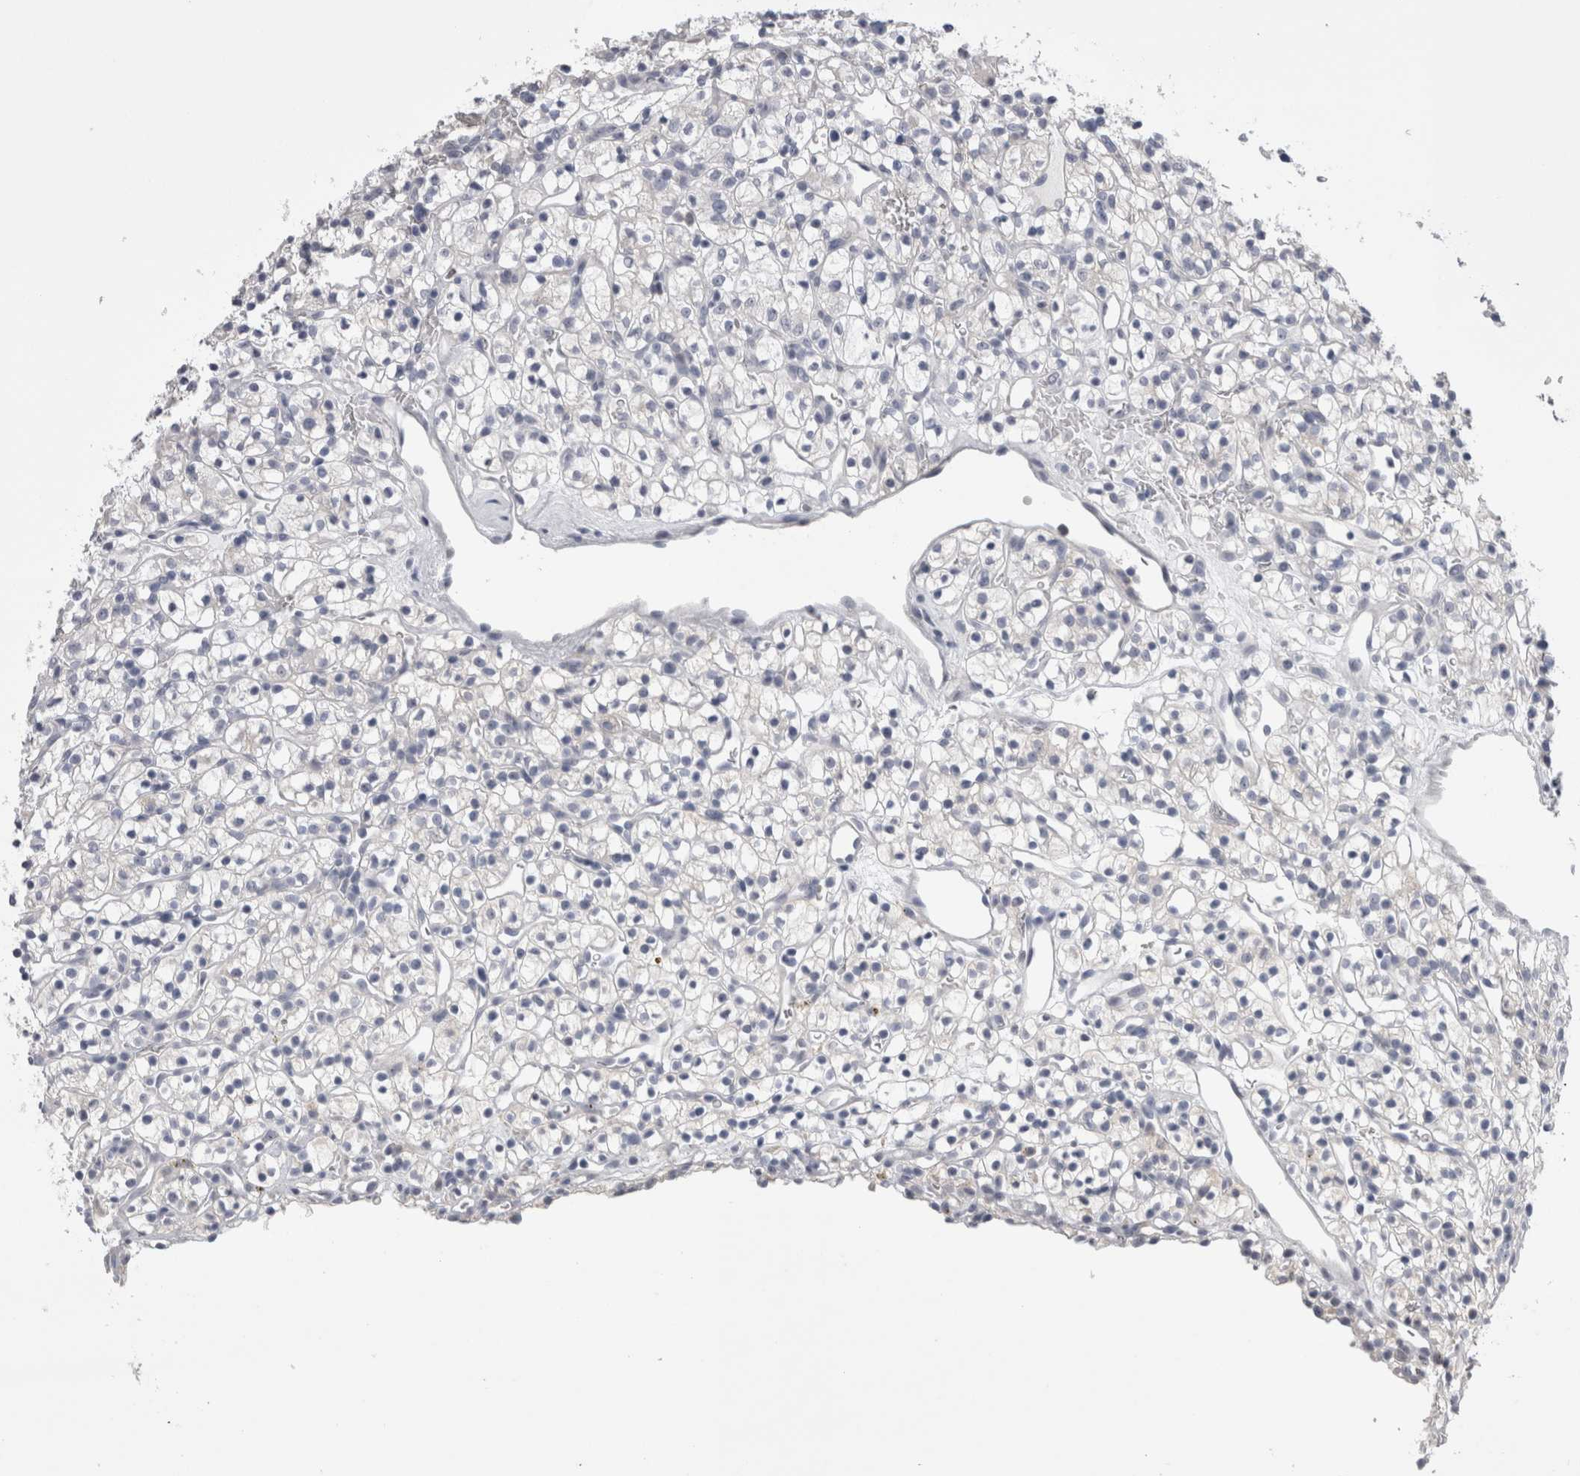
{"staining": {"intensity": "negative", "quantity": "none", "location": "none"}, "tissue": "renal cancer", "cell_type": "Tumor cells", "image_type": "cancer", "snomed": [{"axis": "morphology", "description": "Adenocarcinoma, NOS"}, {"axis": "topography", "description": "Kidney"}], "caption": "The histopathology image demonstrates no significant positivity in tumor cells of renal cancer. (DAB (3,3'-diaminobenzidine) immunohistochemistry (IHC) with hematoxylin counter stain).", "gene": "PWP2", "patient": {"sex": "female", "age": 57}}